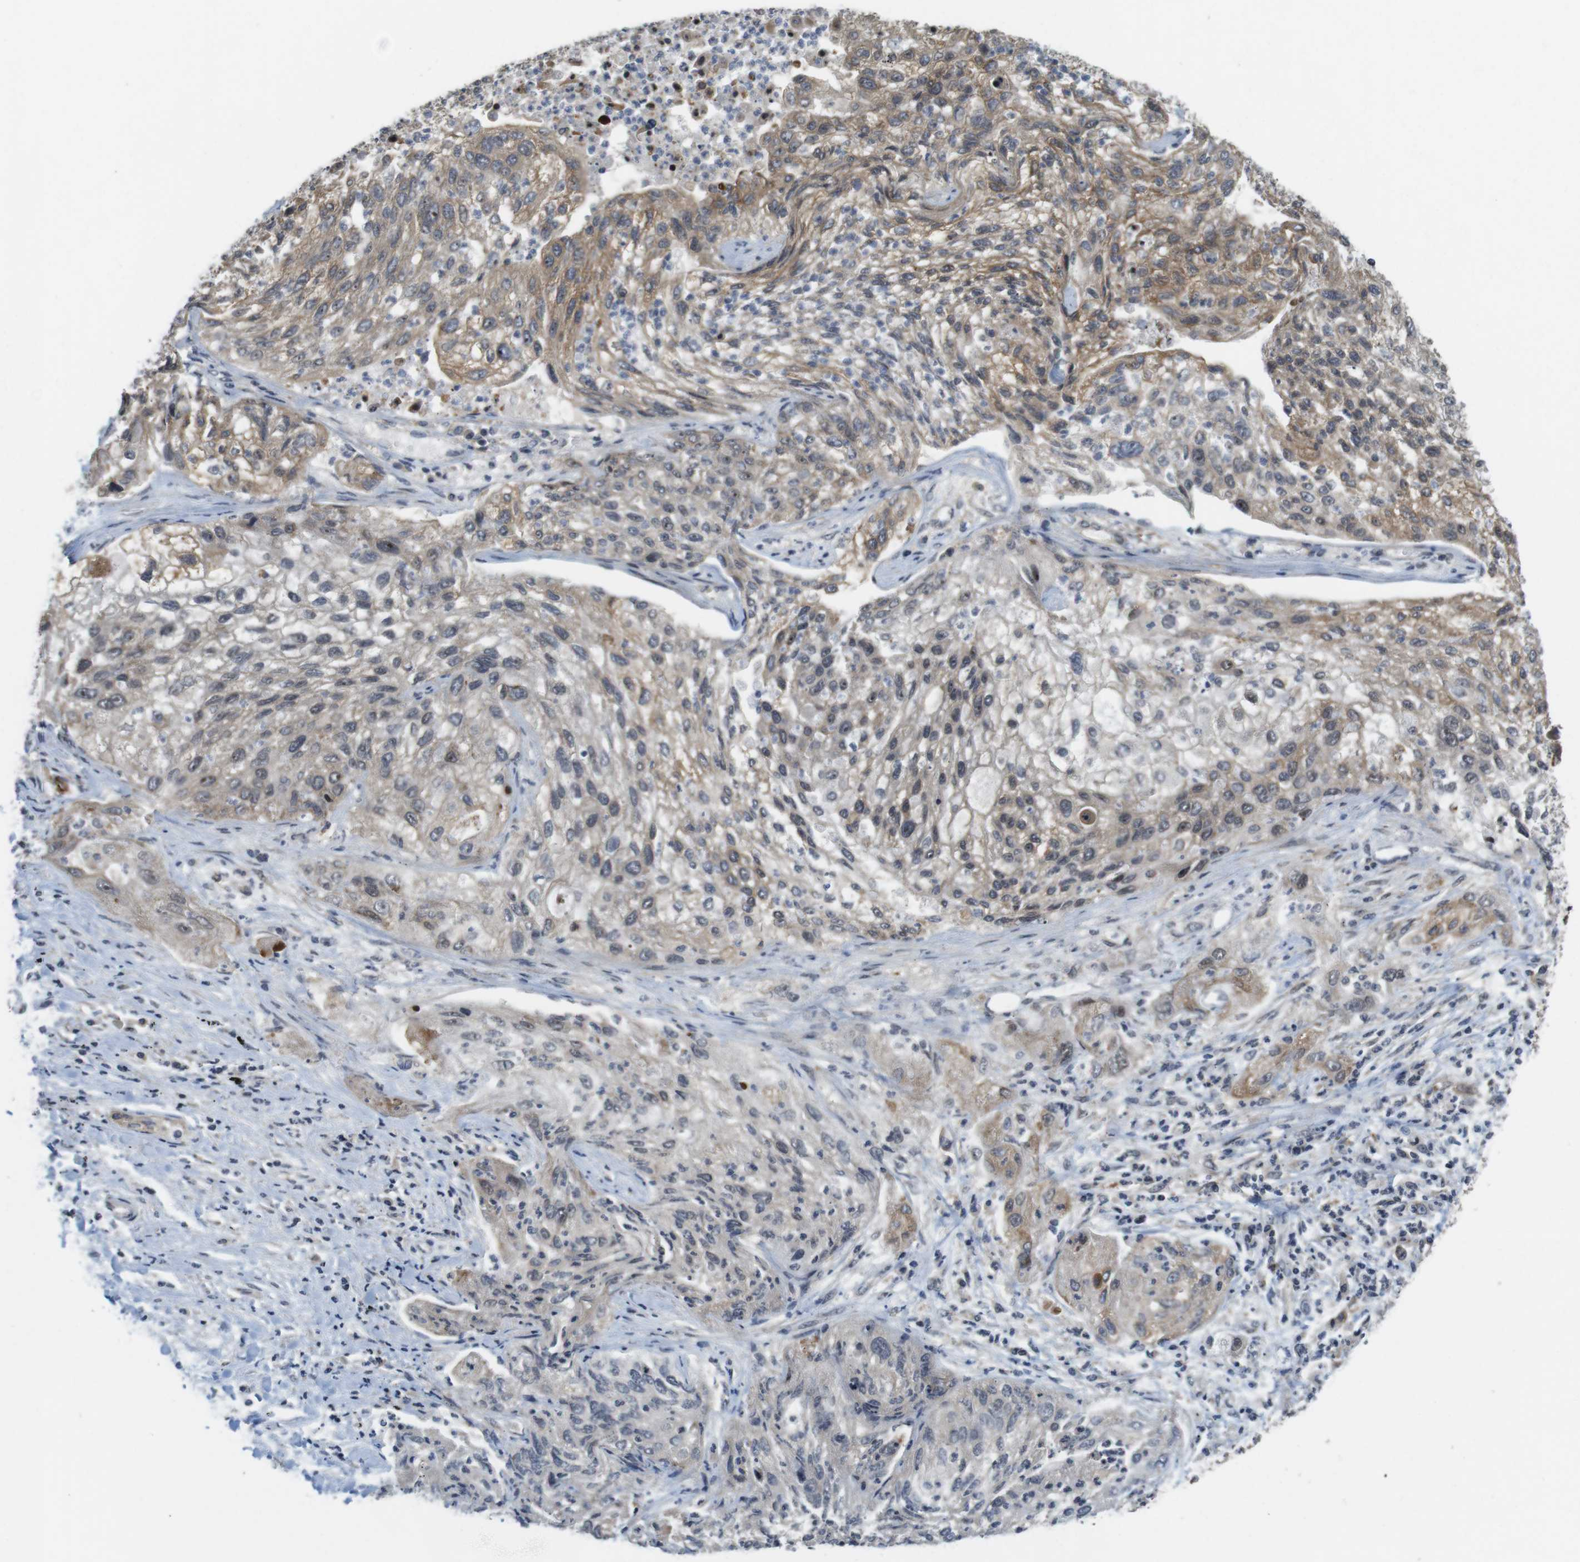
{"staining": {"intensity": "moderate", "quantity": "25%-75%", "location": "cytoplasmic/membranous,nuclear"}, "tissue": "lung cancer", "cell_type": "Tumor cells", "image_type": "cancer", "snomed": [{"axis": "morphology", "description": "Inflammation, NOS"}, {"axis": "morphology", "description": "Squamous cell carcinoma, NOS"}, {"axis": "topography", "description": "Lymph node"}, {"axis": "topography", "description": "Soft tissue"}, {"axis": "topography", "description": "Lung"}], "caption": "This is an image of immunohistochemistry (IHC) staining of lung squamous cell carcinoma, which shows moderate positivity in the cytoplasmic/membranous and nuclear of tumor cells.", "gene": "CC2D1A", "patient": {"sex": "male", "age": 66}}